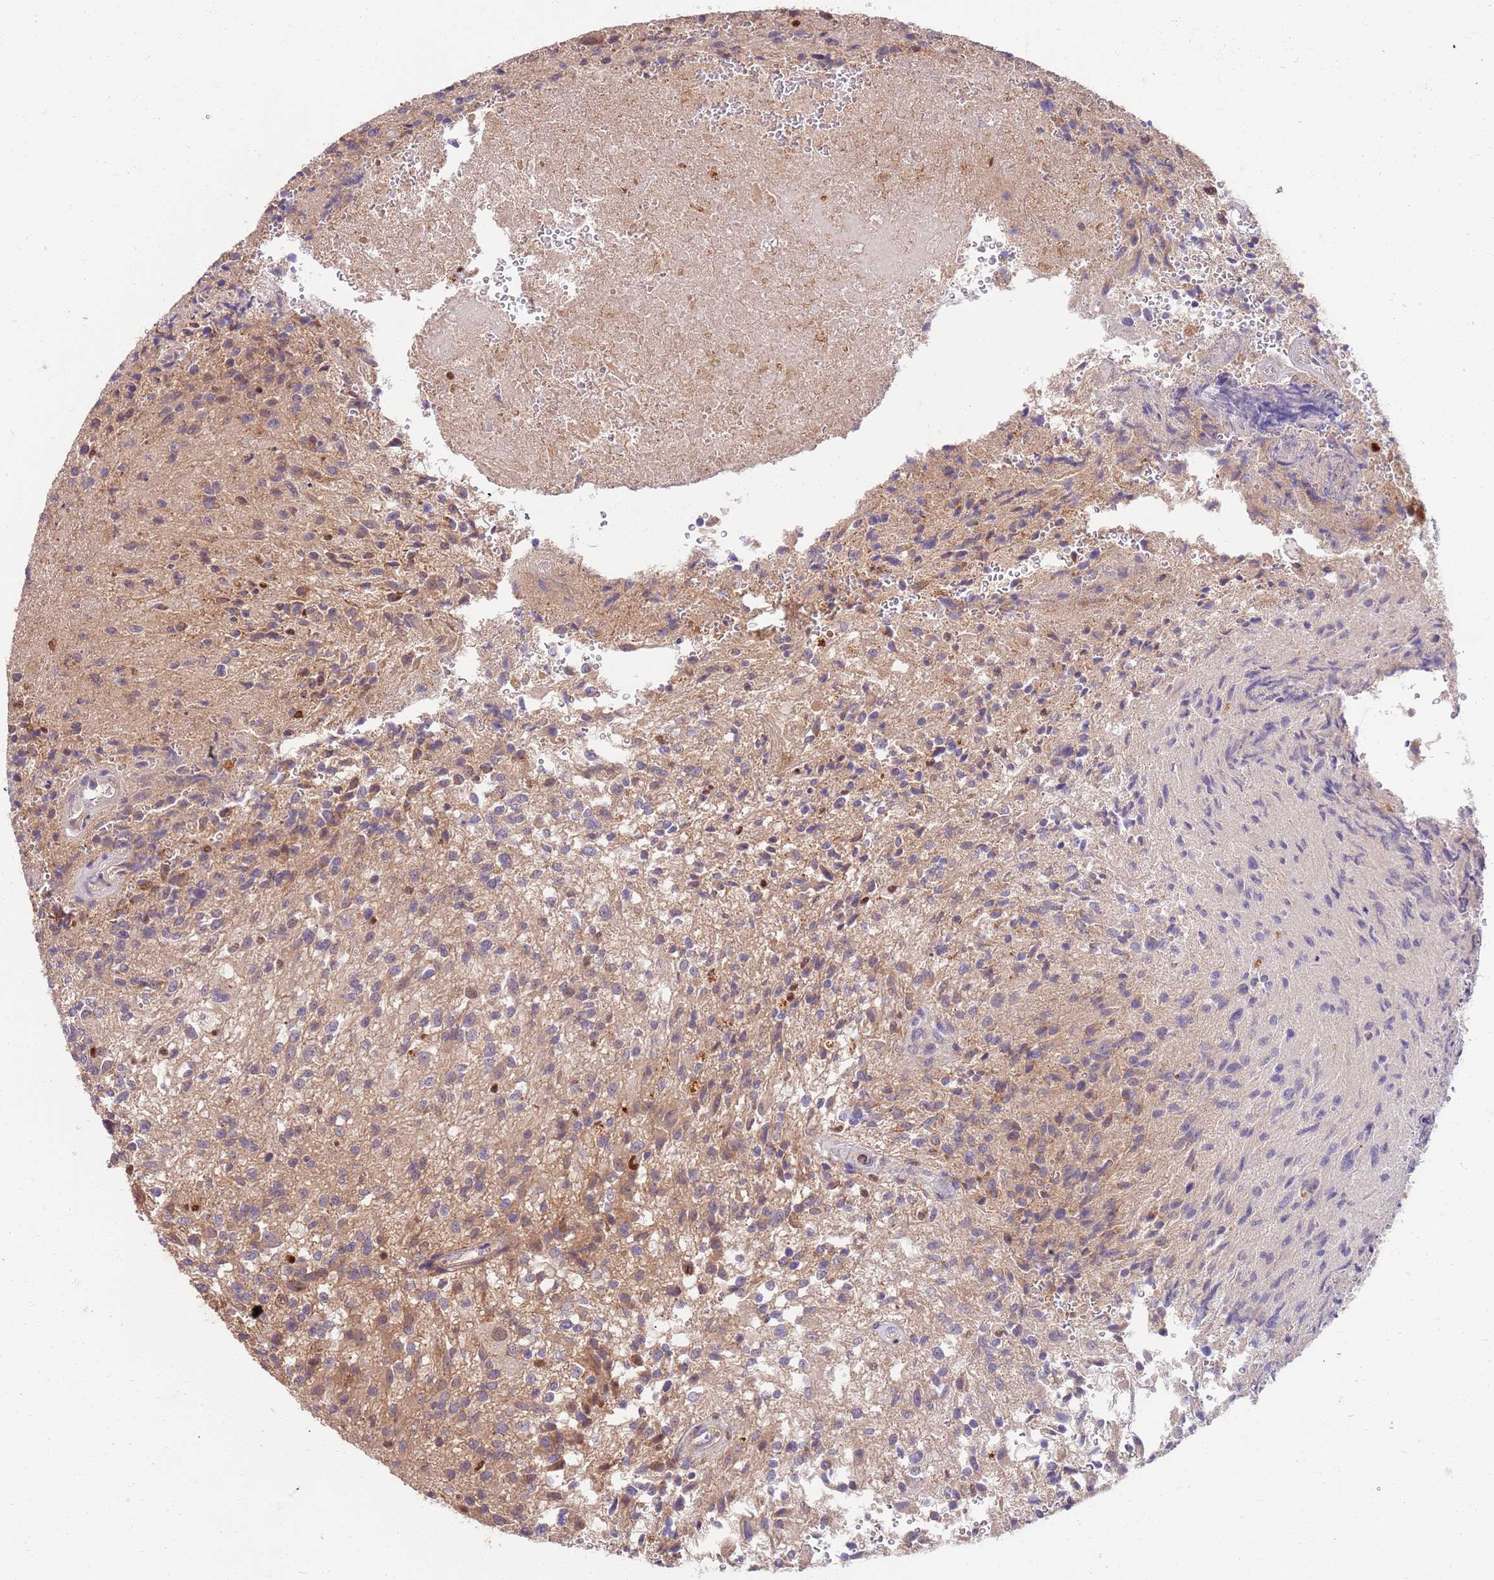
{"staining": {"intensity": "weak", "quantity": "25%-75%", "location": "cytoplasmic/membranous"}, "tissue": "glioma", "cell_type": "Tumor cells", "image_type": "cancer", "snomed": [{"axis": "morphology", "description": "Normal tissue, NOS"}, {"axis": "morphology", "description": "Glioma, malignant, High grade"}, {"axis": "topography", "description": "Cerebral cortex"}], "caption": "Approximately 25%-75% of tumor cells in human high-grade glioma (malignant) show weak cytoplasmic/membranous protein expression as visualized by brown immunohistochemical staining.", "gene": "OSBP", "patient": {"sex": "male", "age": 56}}